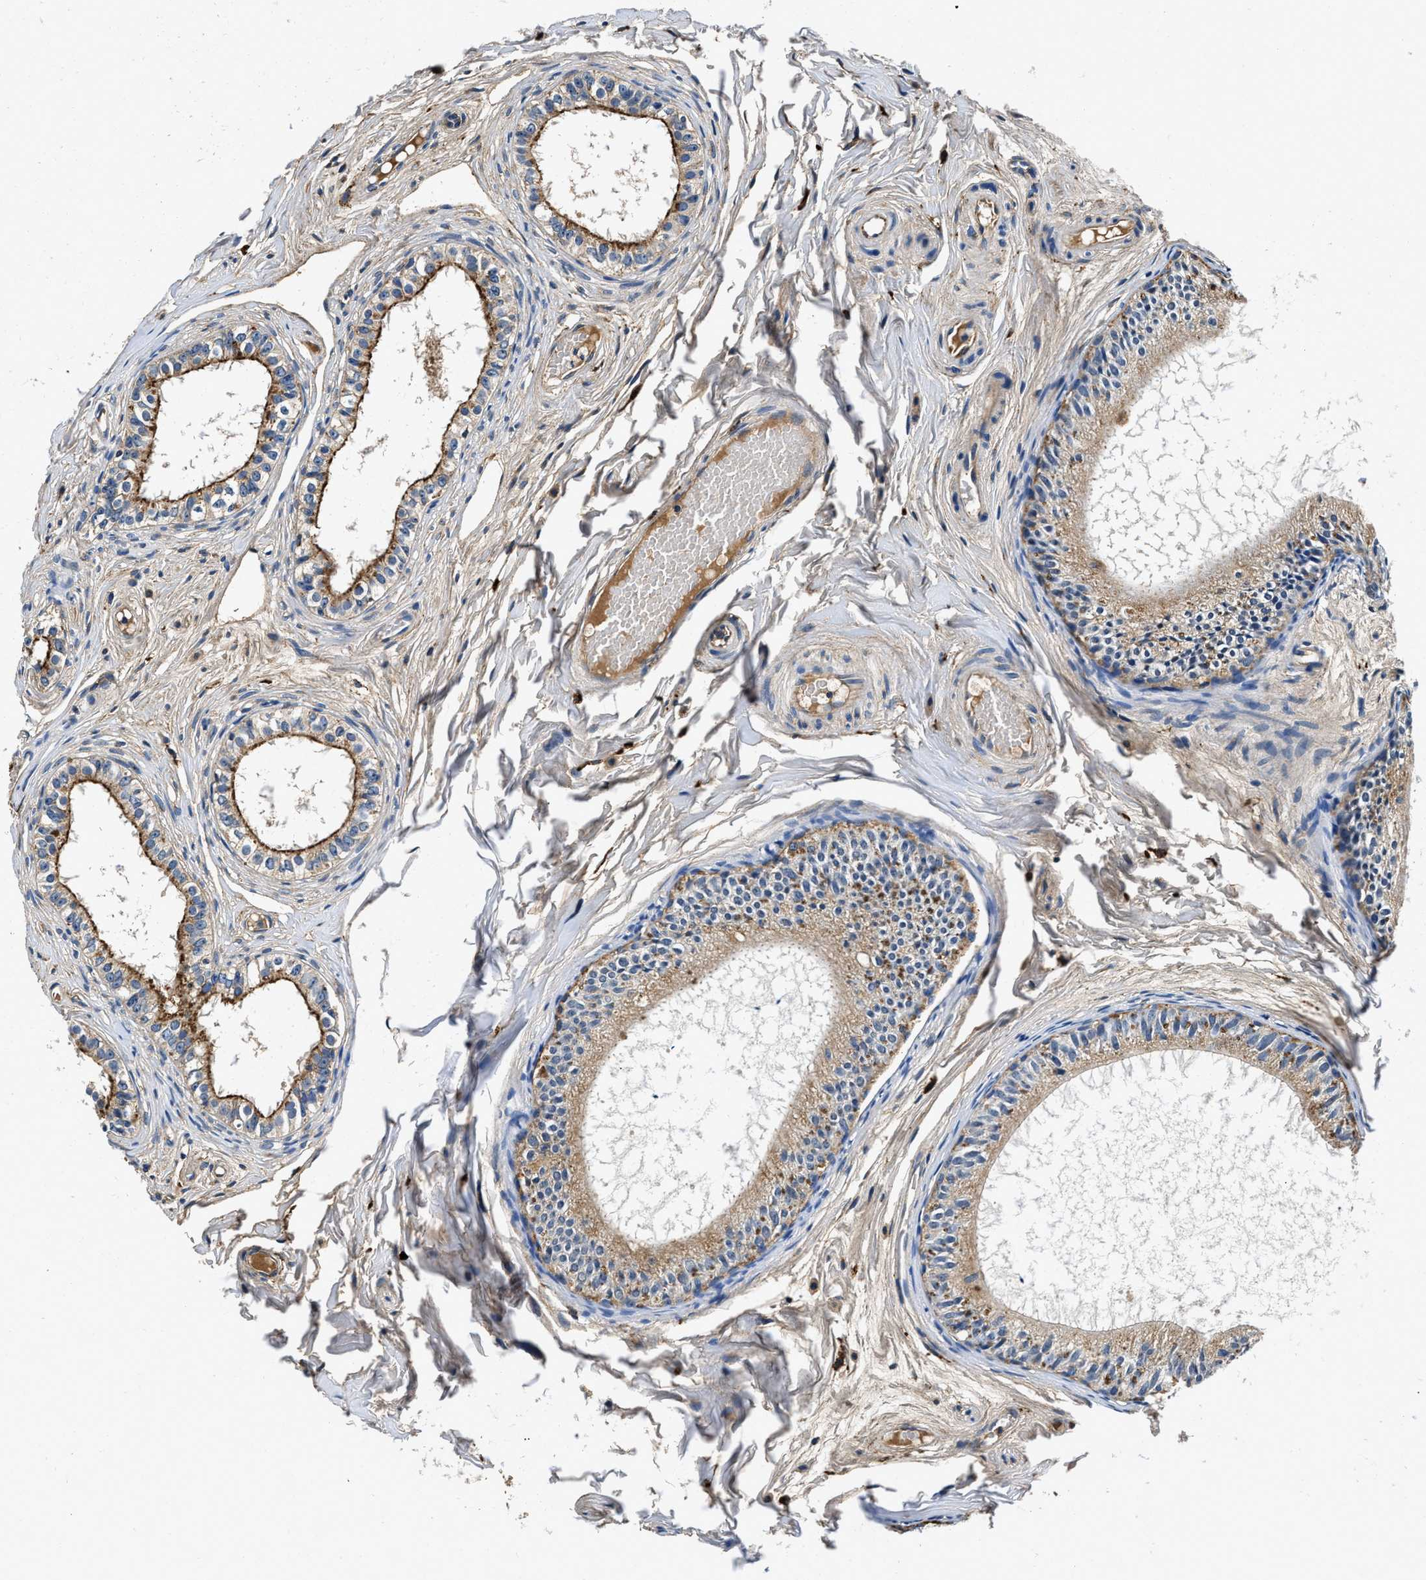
{"staining": {"intensity": "moderate", "quantity": "25%-75%", "location": "cytoplasmic/membranous"}, "tissue": "epididymis", "cell_type": "Glandular cells", "image_type": "normal", "snomed": [{"axis": "morphology", "description": "Normal tissue, NOS"}, {"axis": "topography", "description": "Epididymis"}], "caption": "The histopathology image shows staining of benign epididymis, revealing moderate cytoplasmic/membranous protein expression (brown color) within glandular cells. (IHC, brightfield microscopy, high magnification).", "gene": "ZFAND3", "patient": {"sex": "male", "age": 46}}